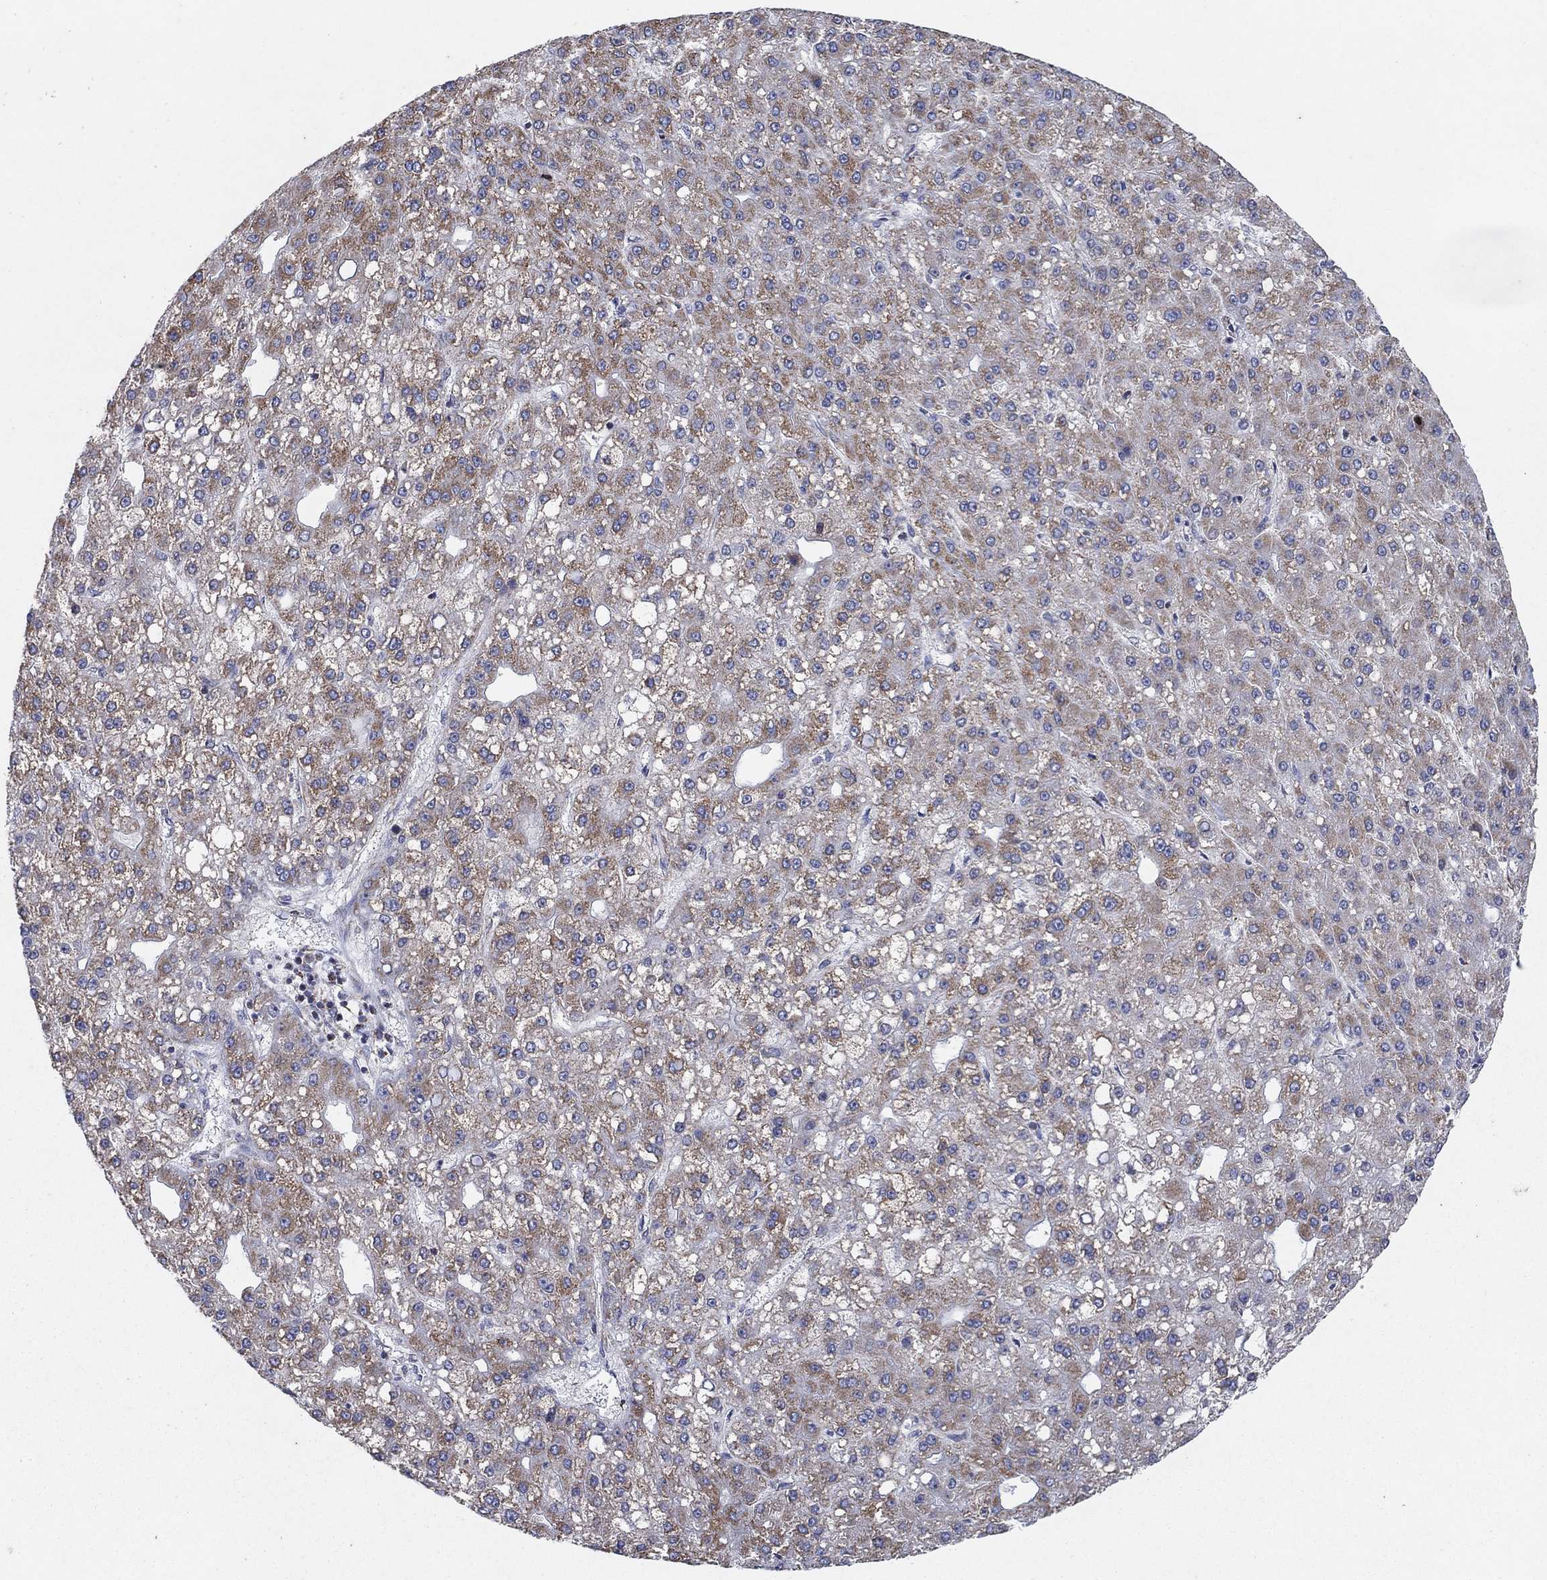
{"staining": {"intensity": "moderate", "quantity": "25%-75%", "location": "cytoplasmic/membranous,nuclear"}, "tissue": "liver cancer", "cell_type": "Tumor cells", "image_type": "cancer", "snomed": [{"axis": "morphology", "description": "Carcinoma, Hepatocellular, NOS"}, {"axis": "topography", "description": "Liver"}], "caption": "Protein staining by immunohistochemistry displays moderate cytoplasmic/membranous and nuclear positivity in about 25%-75% of tumor cells in hepatocellular carcinoma (liver).", "gene": "C9orf85", "patient": {"sex": "male", "age": 67}}